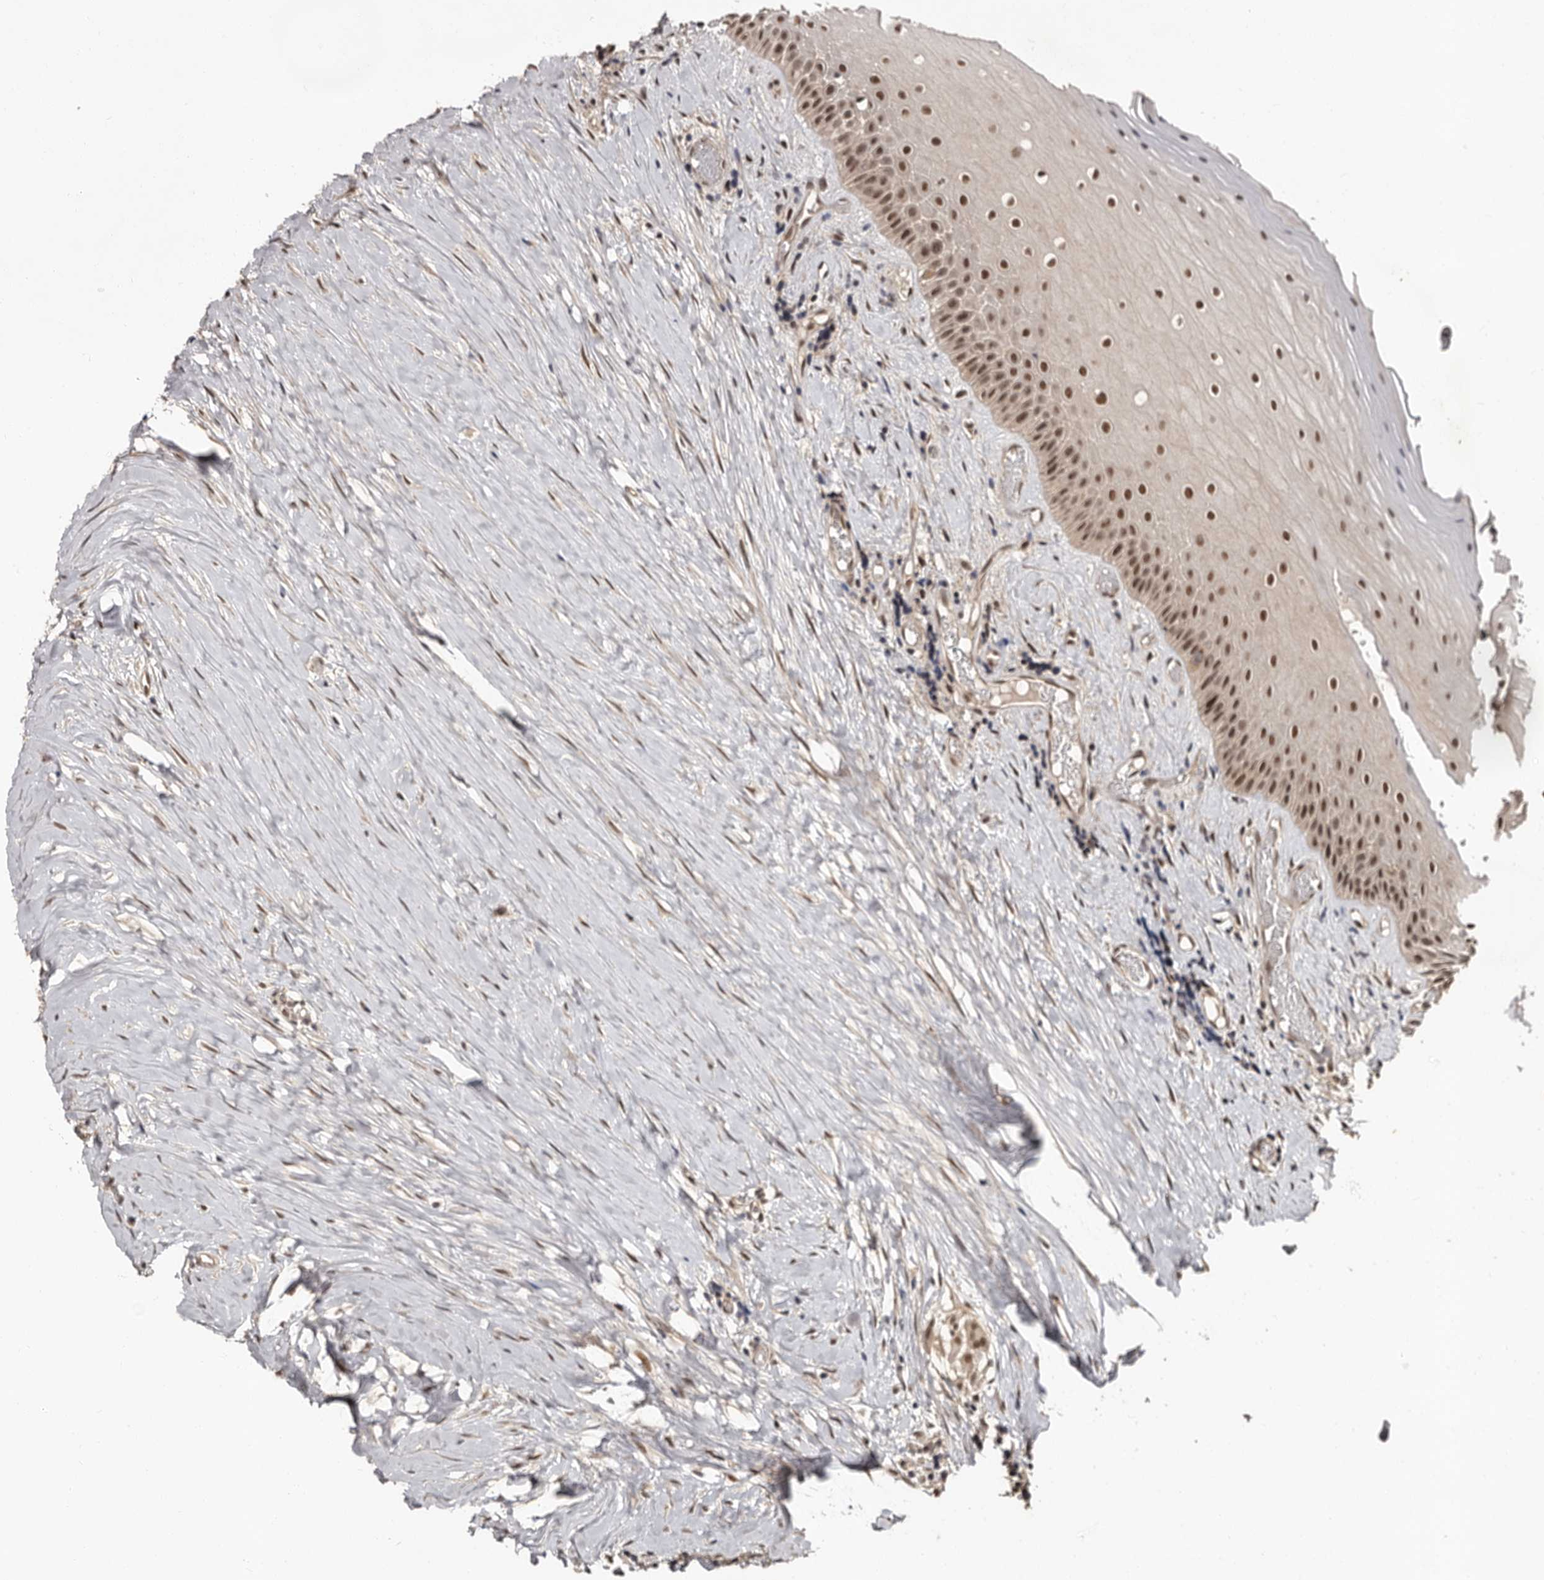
{"staining": {"intensity": "strong", "quantity": ">75%", "location": "nuclear"}, "tissue": "oral mucosa", "cell_type": "Squamous epithelial cells", "image_type": "normal", "snomed": [{"axis": "morphology", "description": "Normal tissue, NOS"}, {"axis": "topography", "description": "Skeletal muscle"}, {"axis": "topography", "description": "Oral tissue"}, {"axis": "topography", "description": "Peripheral nerve tissue"}], "caption": "Brown immunohistochemical staining in benign oral mucosa reveals strong nuclear expression in about >75% of squamous epithelial cells. (Brightfield microscopy of DAB IHC at high magnification).", "gene": "TBC1D22B", "patient": {"sex": "female", "age": 84}}